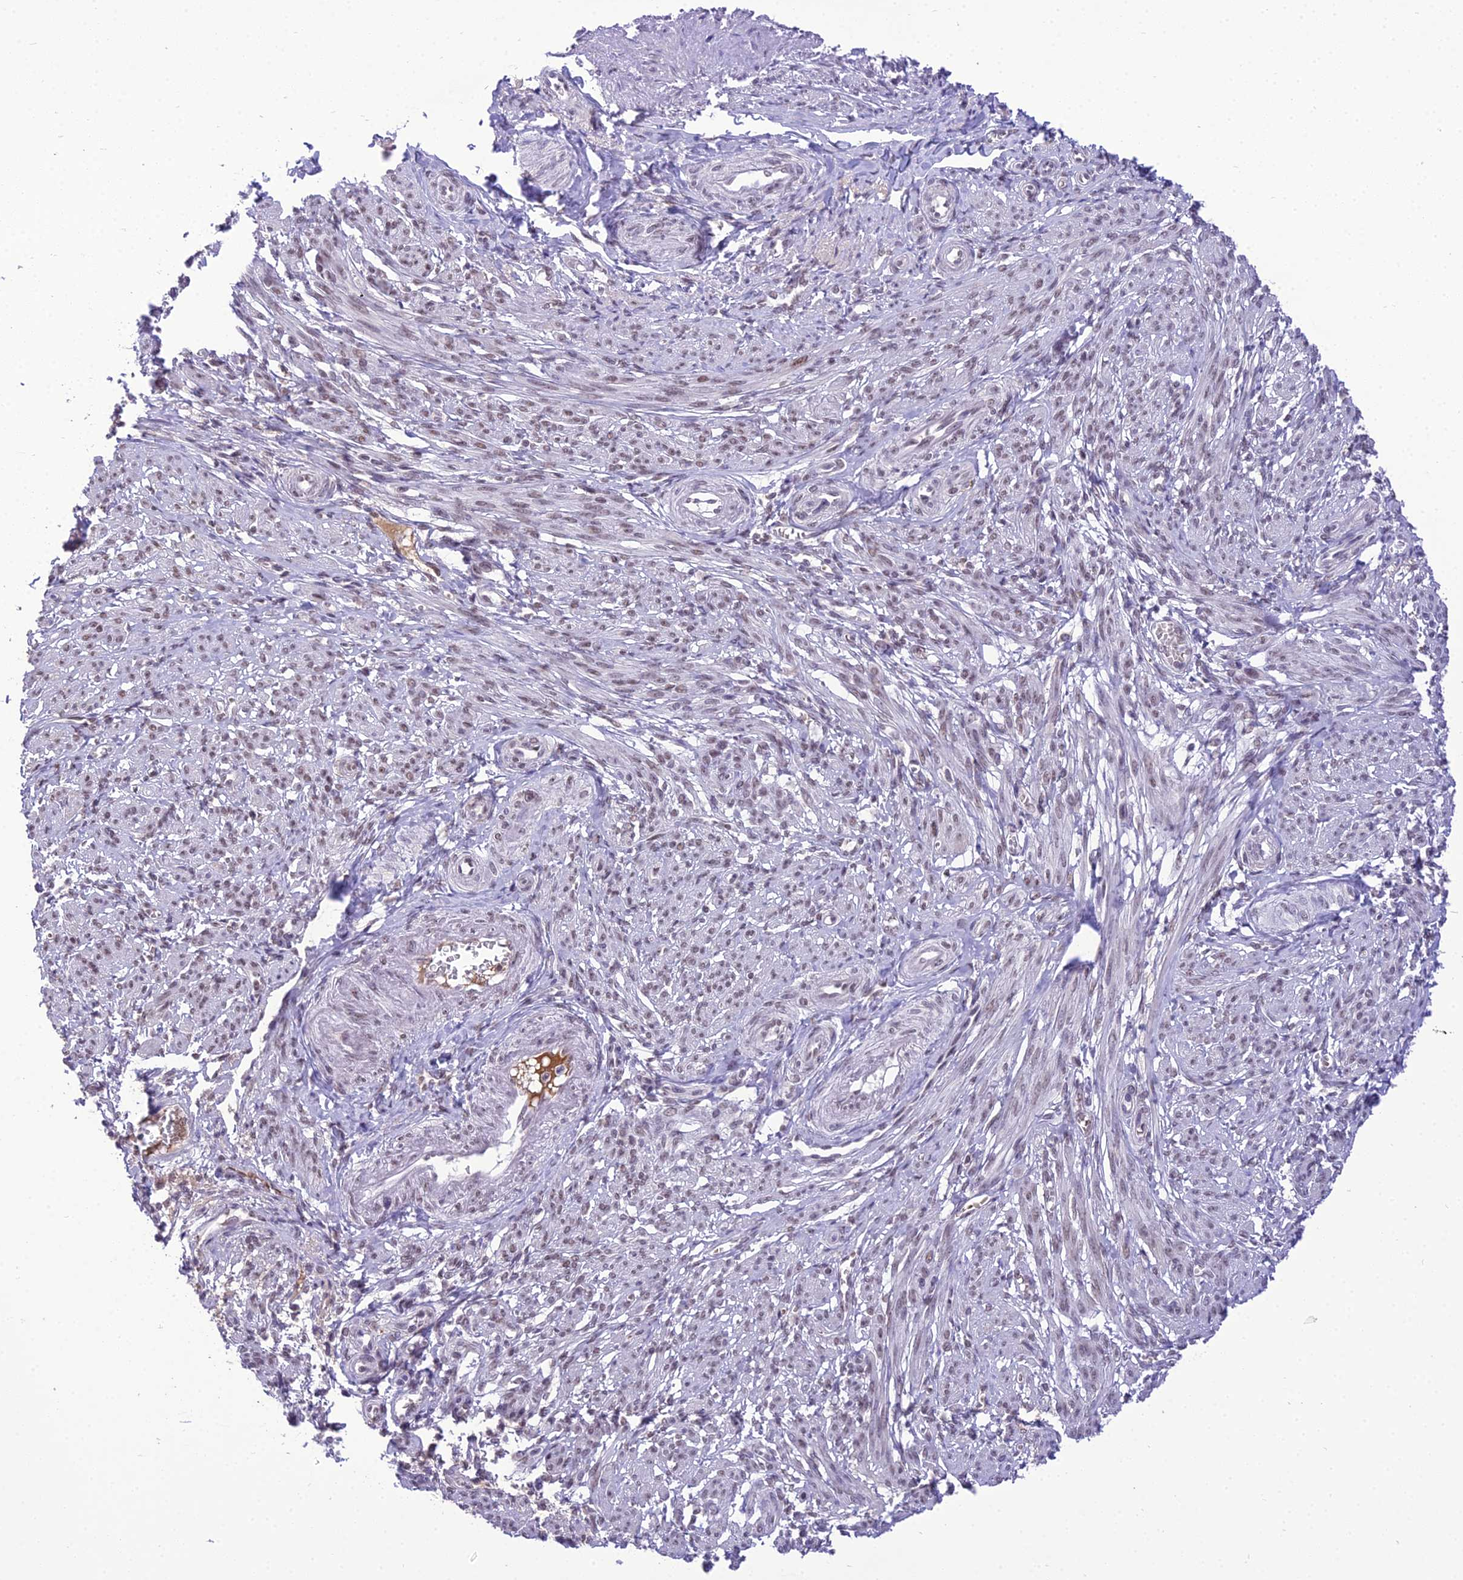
{"staining": {"intensity": "weak", "quantity": "25%-75%", "location": "nuclear"}, "tissue": "smooth muscle", "cell_type": "Smooth muscle cells", "image_type": "normal", "snomed": [{"axis": "morphology", "description": "Normal tissue, NOS"}, {"axis": "topography", "description": "Smooth muscle"}], "caption": "Smooth muscle cells show weak nuclear staining in approximately 25%-75% of cells in benign smooth muscle.", "gene": "SH3RF3", "patient": {"sex": "female", "age": 39}}